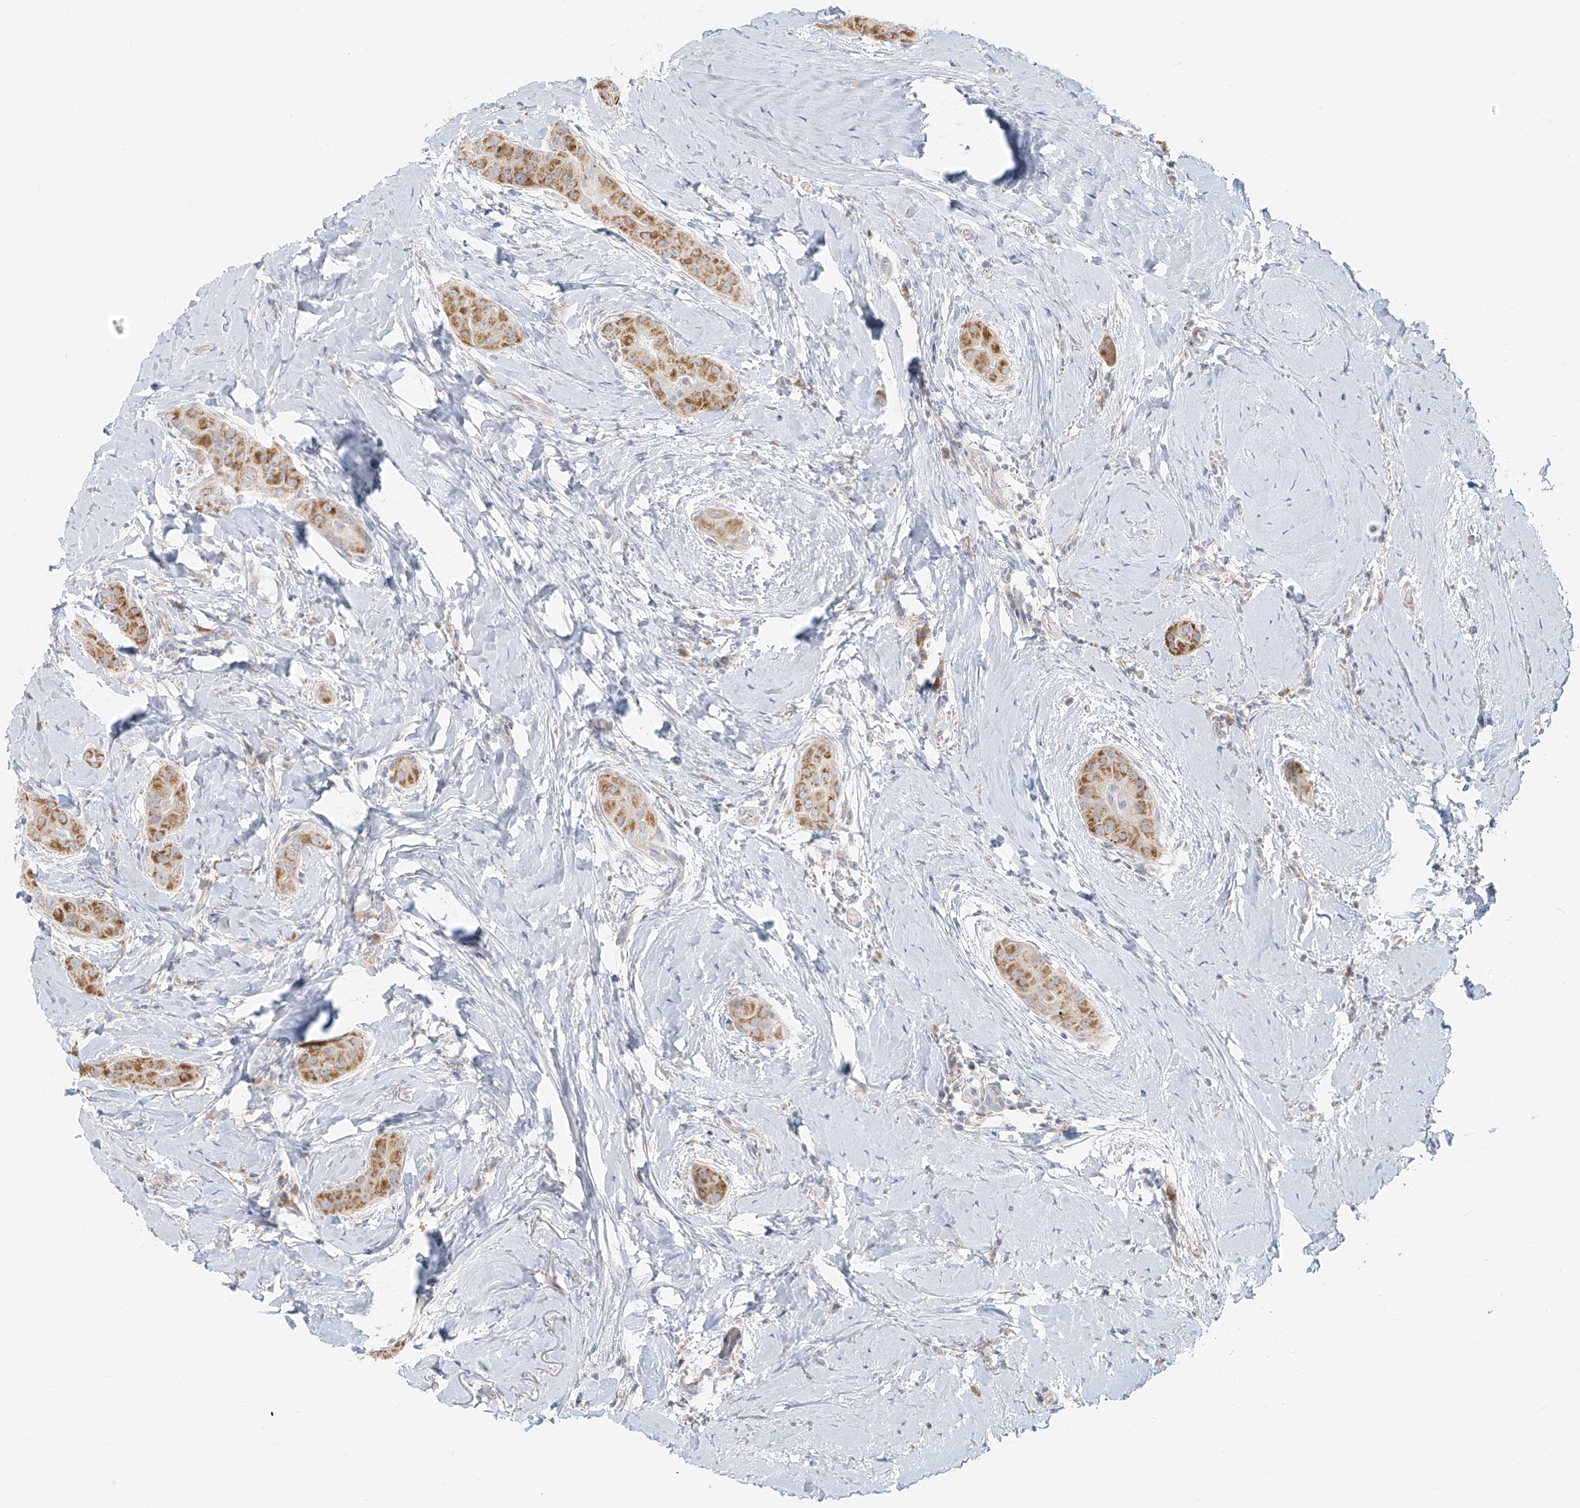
{"staining": {"intensity": "moderate", "quantity": ">75%", "location": "cytoplasmic/membranous"}, "tissue": "thyroid cancer", "cell_type": "Tumor cells", "image_type": "cancer", "snomed": [{"axis": "morphology", "description": "Papillary adenocarcinoma, NOS"}, {"axis": "topography", "description": "Thyroid gland"}], "caption": "The immunohistochemical stain highlights moderate cytoplasmic/membranous staining in tumor cells of thyroid papillary adenocarcinoma tissue.", "gene": "UST", "patient": {"sex": "male", "age": 33}}